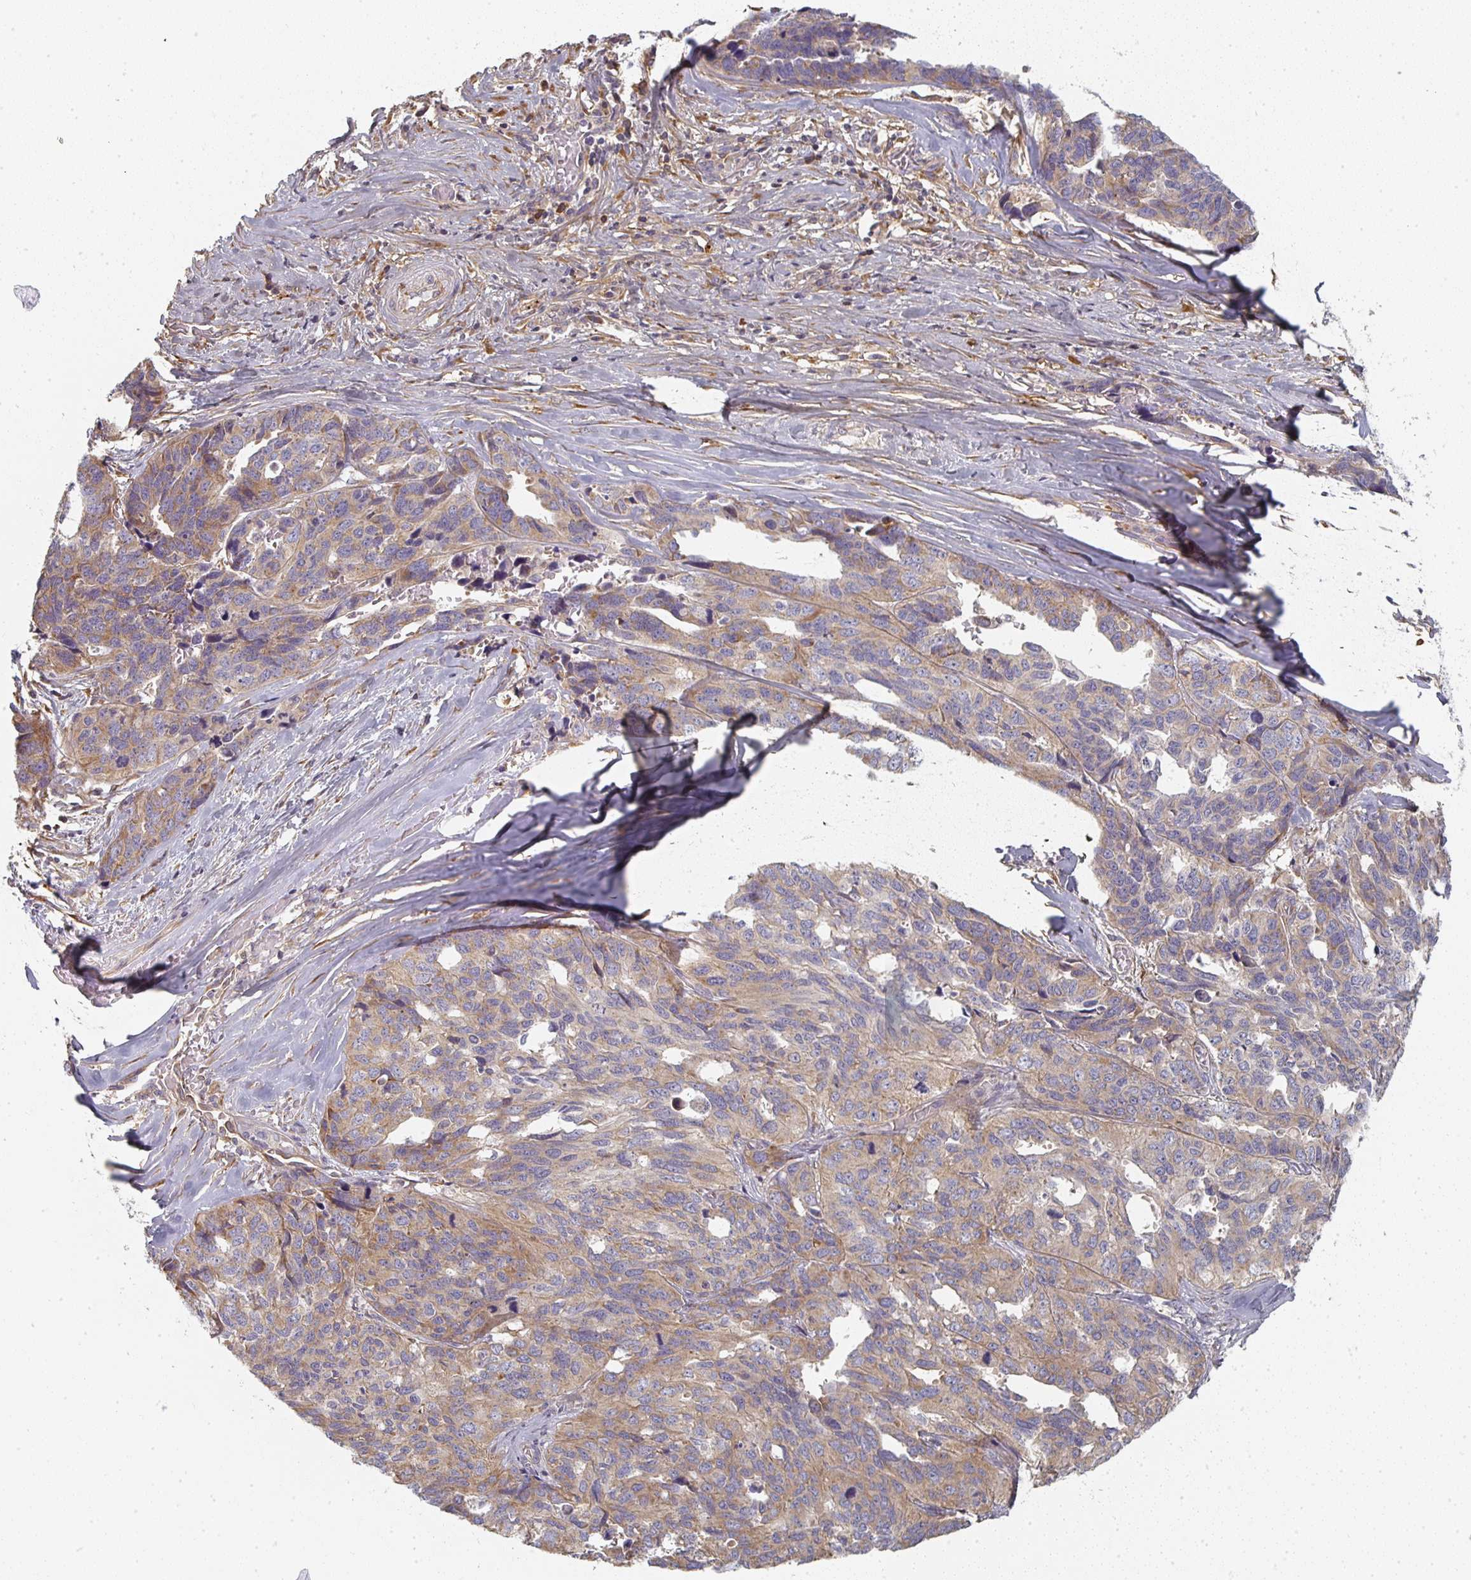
{"staining": {"intensity": "weak", "quantity": "25%-75%", "location": "cytoplasmic/membranous"}, "tissue": "ovarian cancer", "cell_type": "Tumor cells", "image_type": "cancer", "snomed": [{"axis": "morphology", "description": "Cystadenocarcinoma, serous, NOS"}, {"axis": "topography", "description": "Ovary"}], "caption": "Ovarian serous cystadenocarcinoma stained with a brown dye demonstrates weak cytoplasmic/membranous positive positivity in approximately 25%-75% of tumor cells.", "gene": "CTHRC1", "patient": {"sex": "female", "age": 64}}